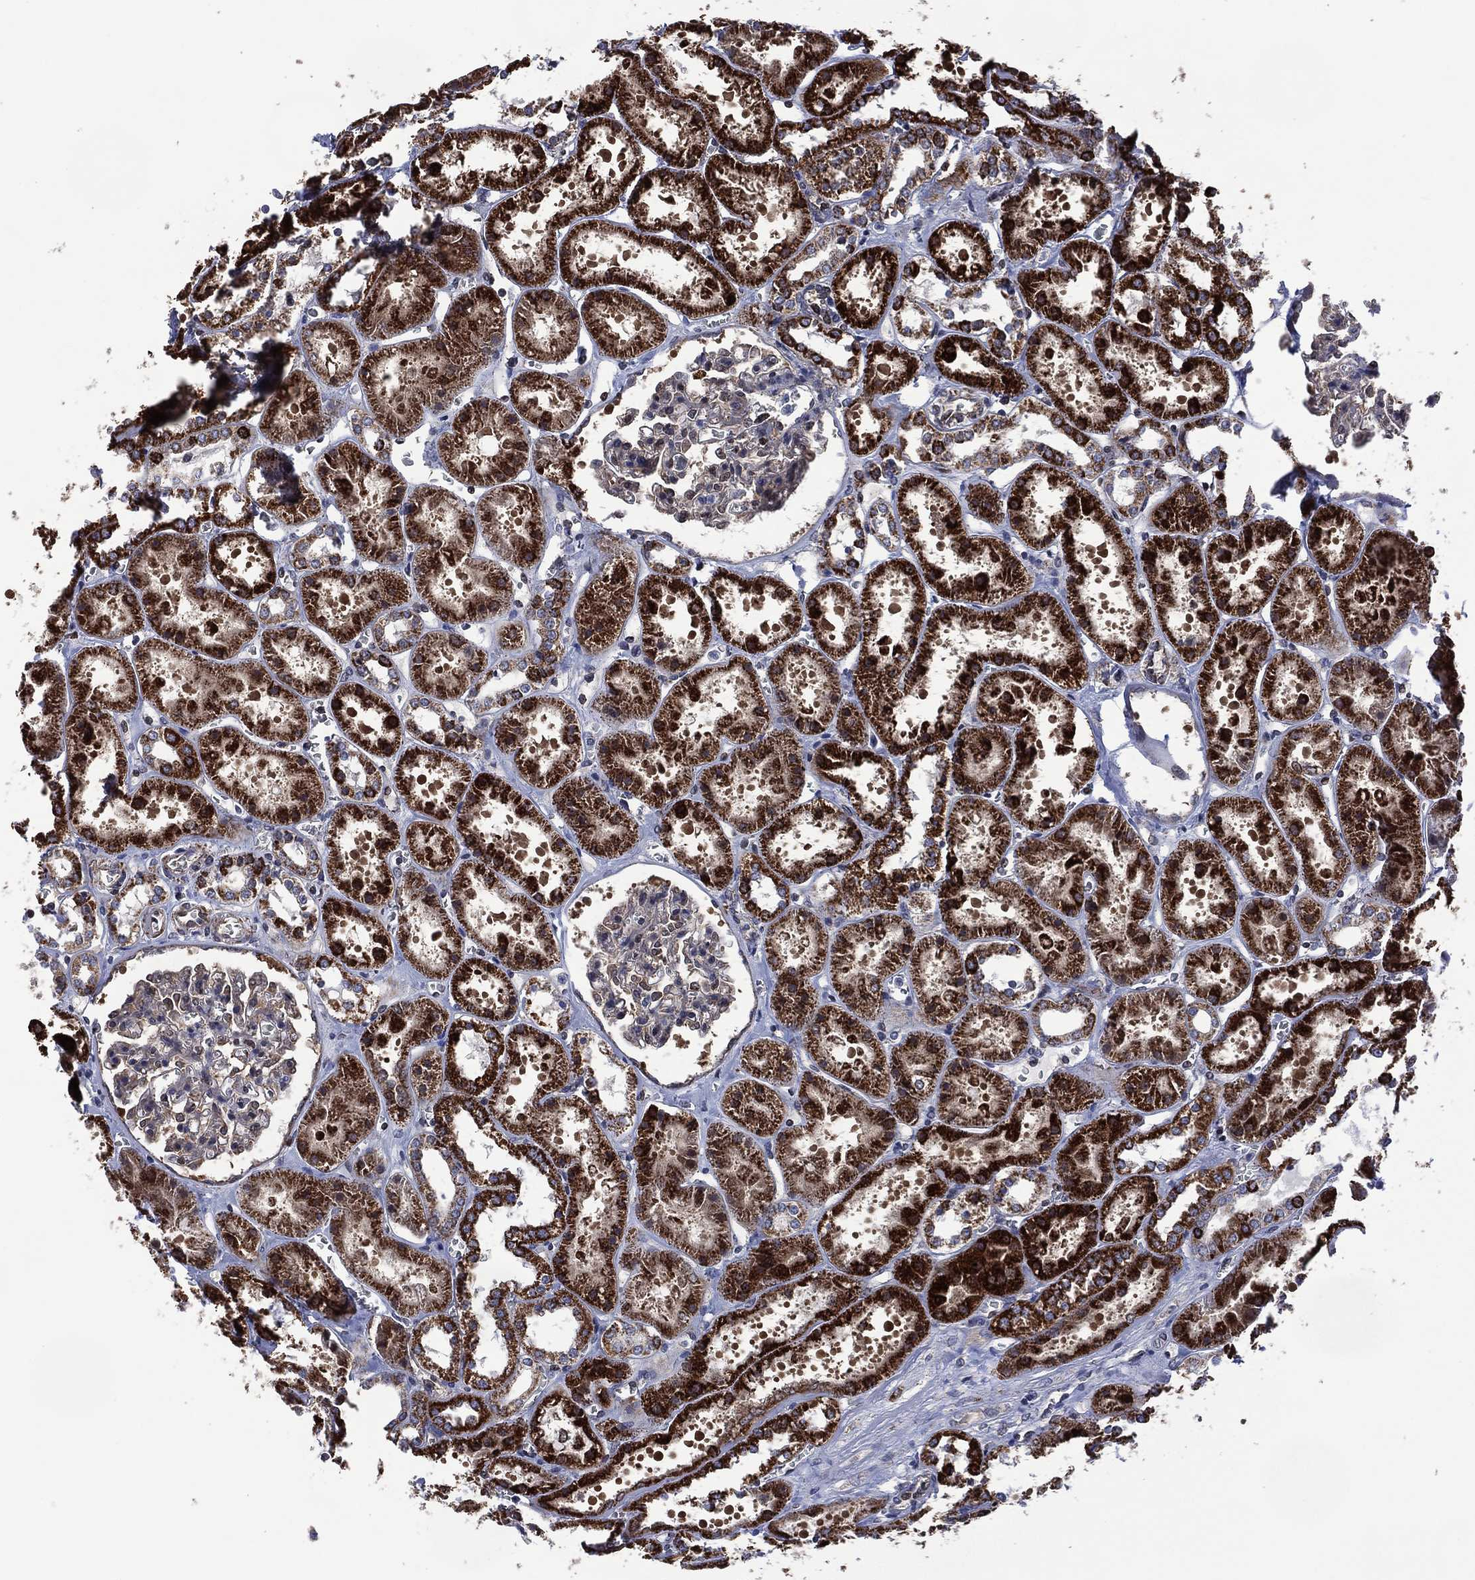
{"staining": {"intensity": "weak", "quantity": "<25%", "location": "cytoplasmic/membranous"}, "tissue": "kidney", "cell_type": "Cells in glomeruli", "image_type": "normal", "snomed": [{"axis": "morphology", "description": "Normal tissue, NOS"}, {"axis": "topography", "description": "Kidney"}], "caption": "DAB (3,3'-diaminobenzidine) immunohistochemical staining of benign human kidney displays no significant positivity in cells in glomeruli.", "gene": "HTD2", "patient": {"sex": "female", "age": 41}}